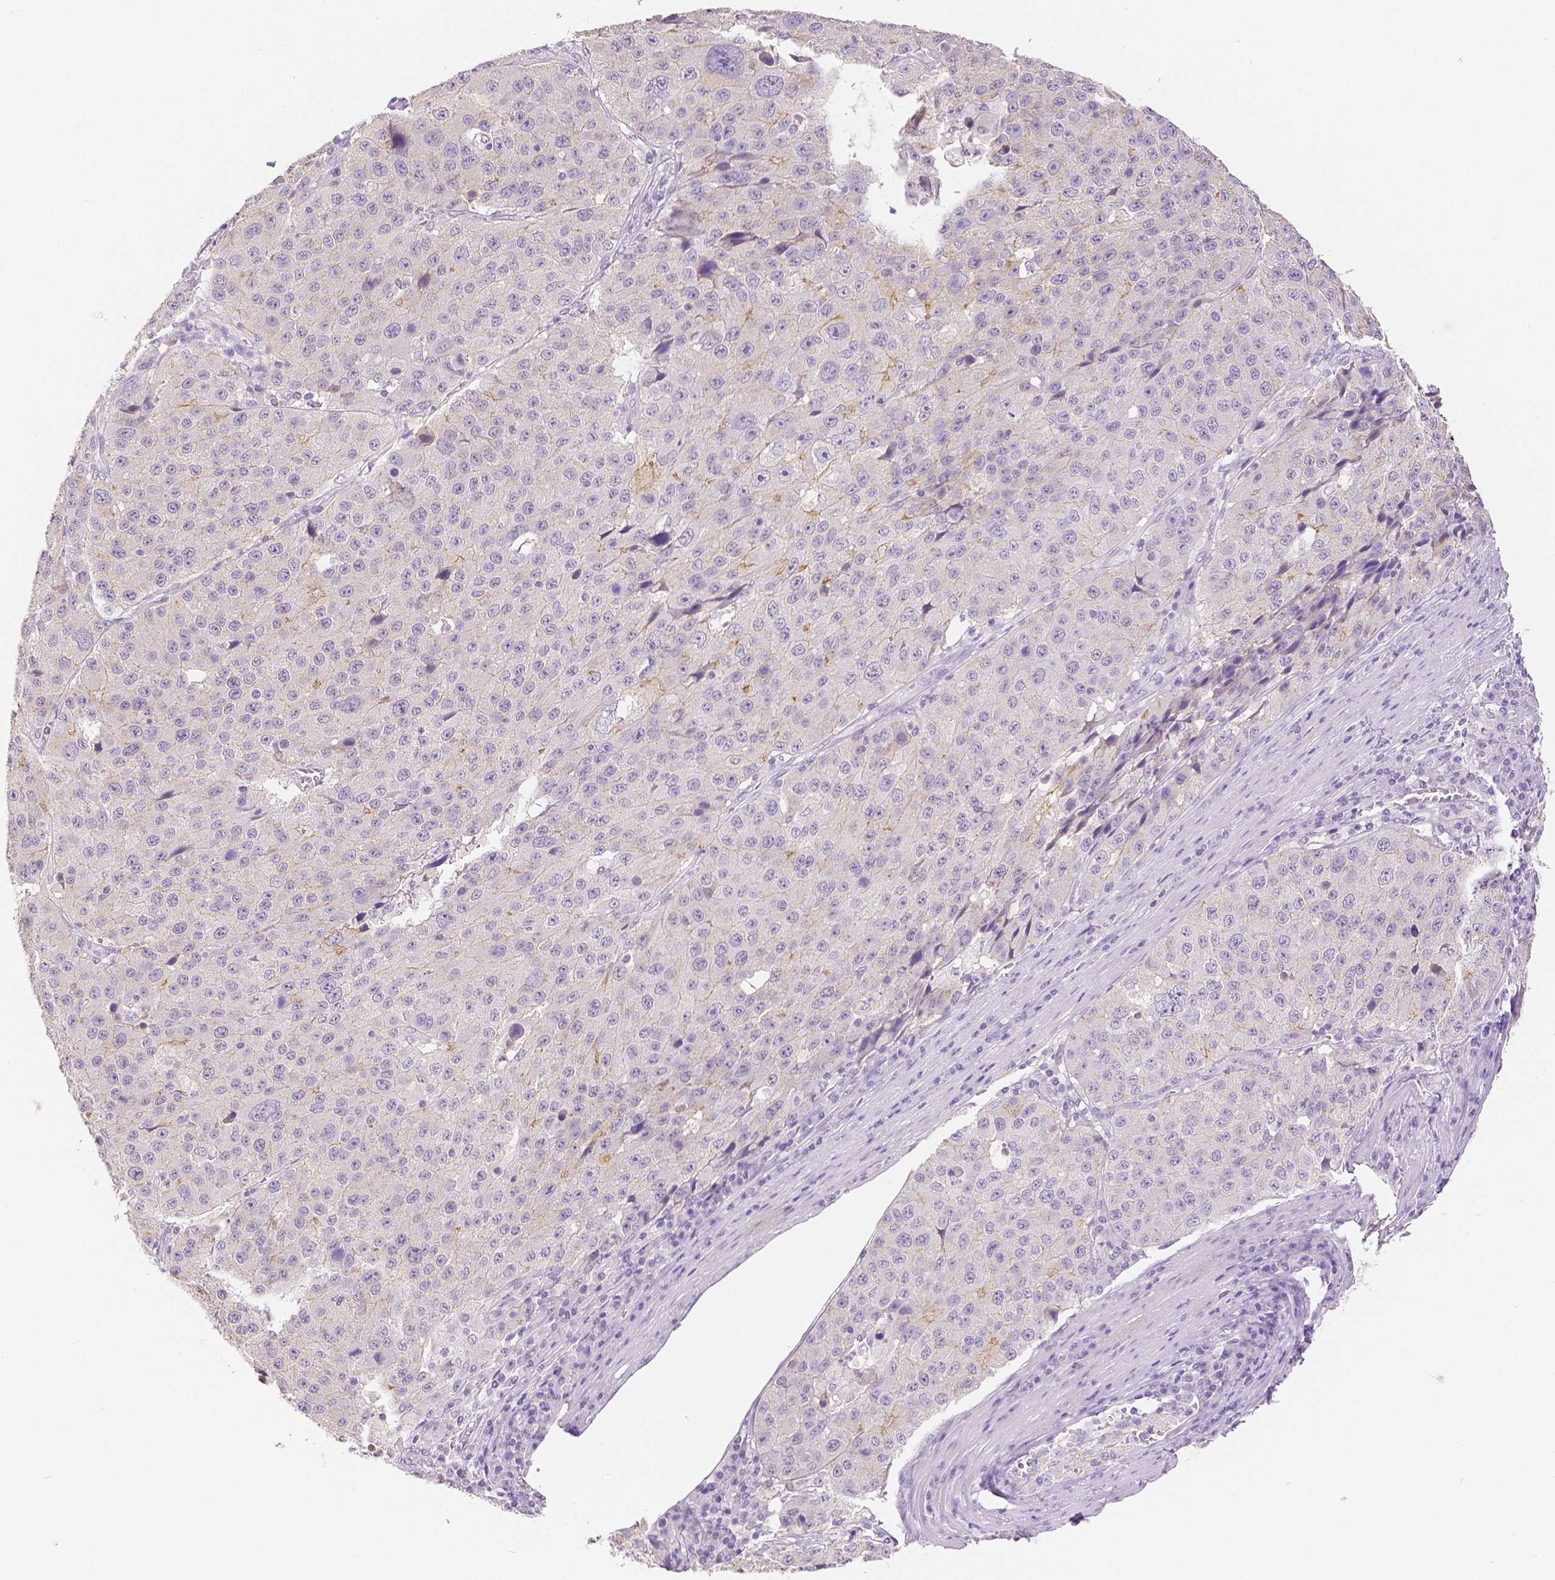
{"staining": {"intensity": "negative", "quantity": "none", "location": "none"}, "tissue": "stomach cancer", "cell_type": "Tumor cells", "image_type": "cancer", "snomed": [{"axis": "morphology", "description": "Adenocarcinoma, NOS"}, {"axis": "topography", "description": "Stomach"}], "caption": "A micrograph of human stomach cancer (adenocarcinoma) is negative for staining in tumor cells.", "gene": "OCLN", "patient": {"sex": "male", "age": 71}}